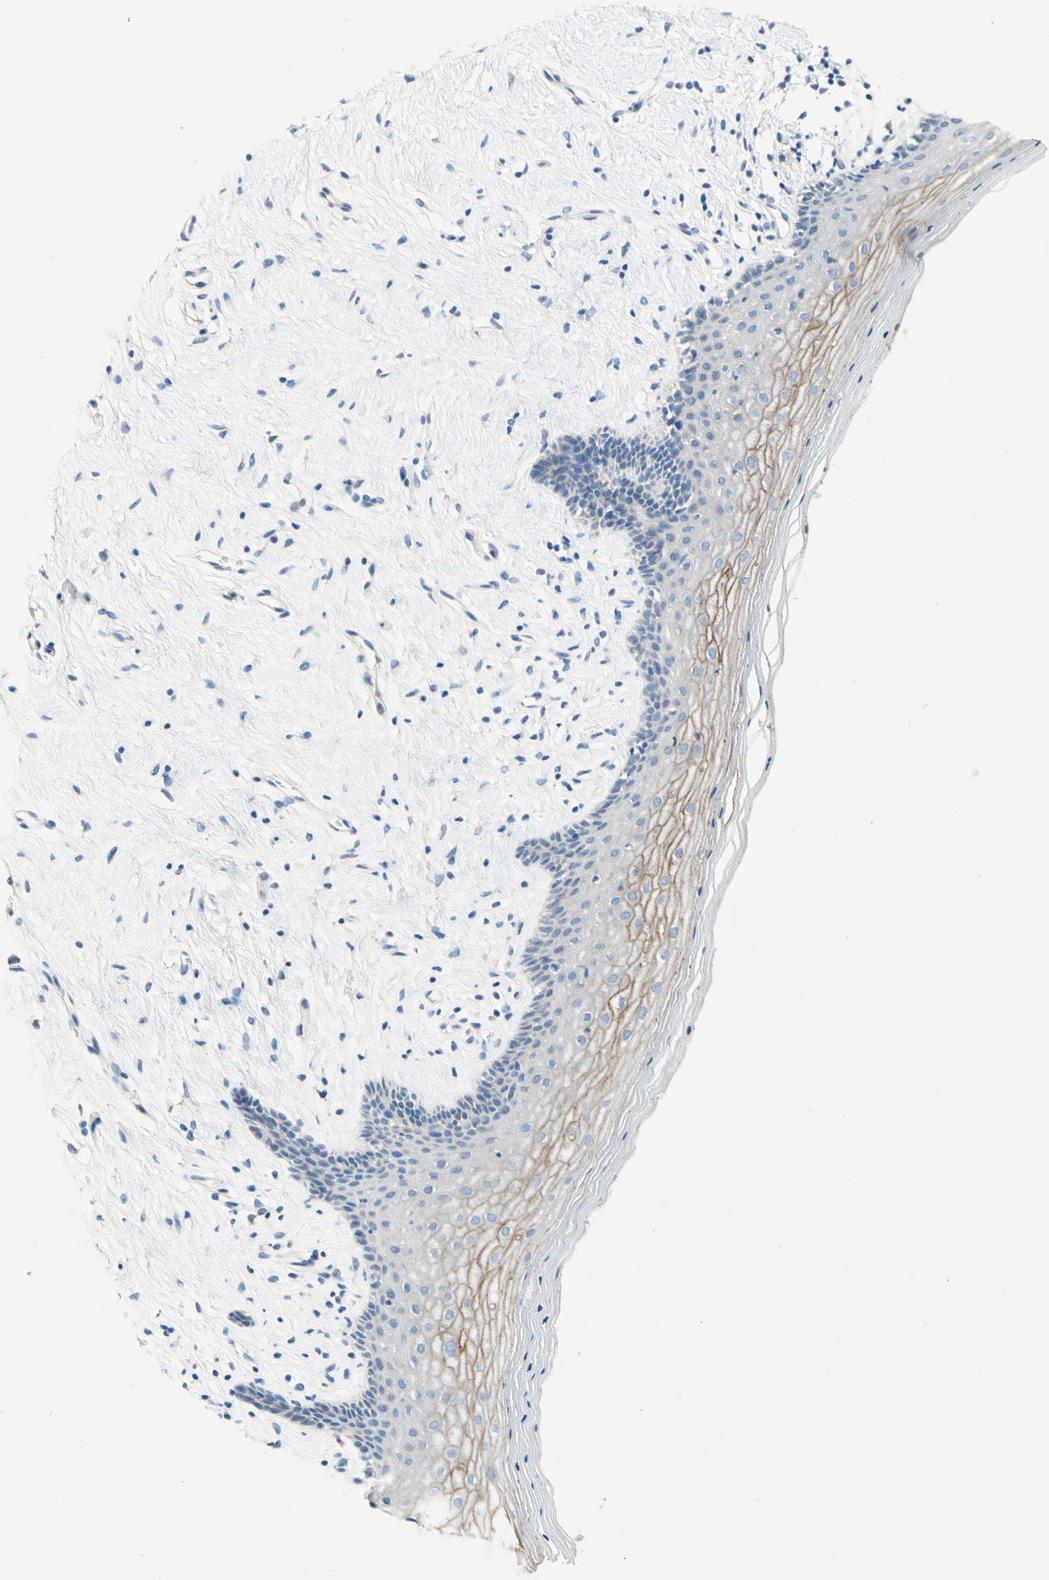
{"staining": {"intensity": "moderate", "quantity": "25%-75%", "location": "cytoplasmic/membranous"}, "tissue": "vagina", "cell_type": "Squamous epithelial cells", "image_type": "normal", "snomed": [{"axis": "morphology", "description": "Normal tissue, NOS"}, {"axis": "topography", "description": "Vagina"}], "caption": "This histopathology image demonstrates immunohistochemistry staining of unremarkable vagina, with medium moderate cytoplasmic/membranous staining in about 25%-75% of squamous epithelial cells.", "gene": "F3", "patient": {"sex": "female", "age": 44}}